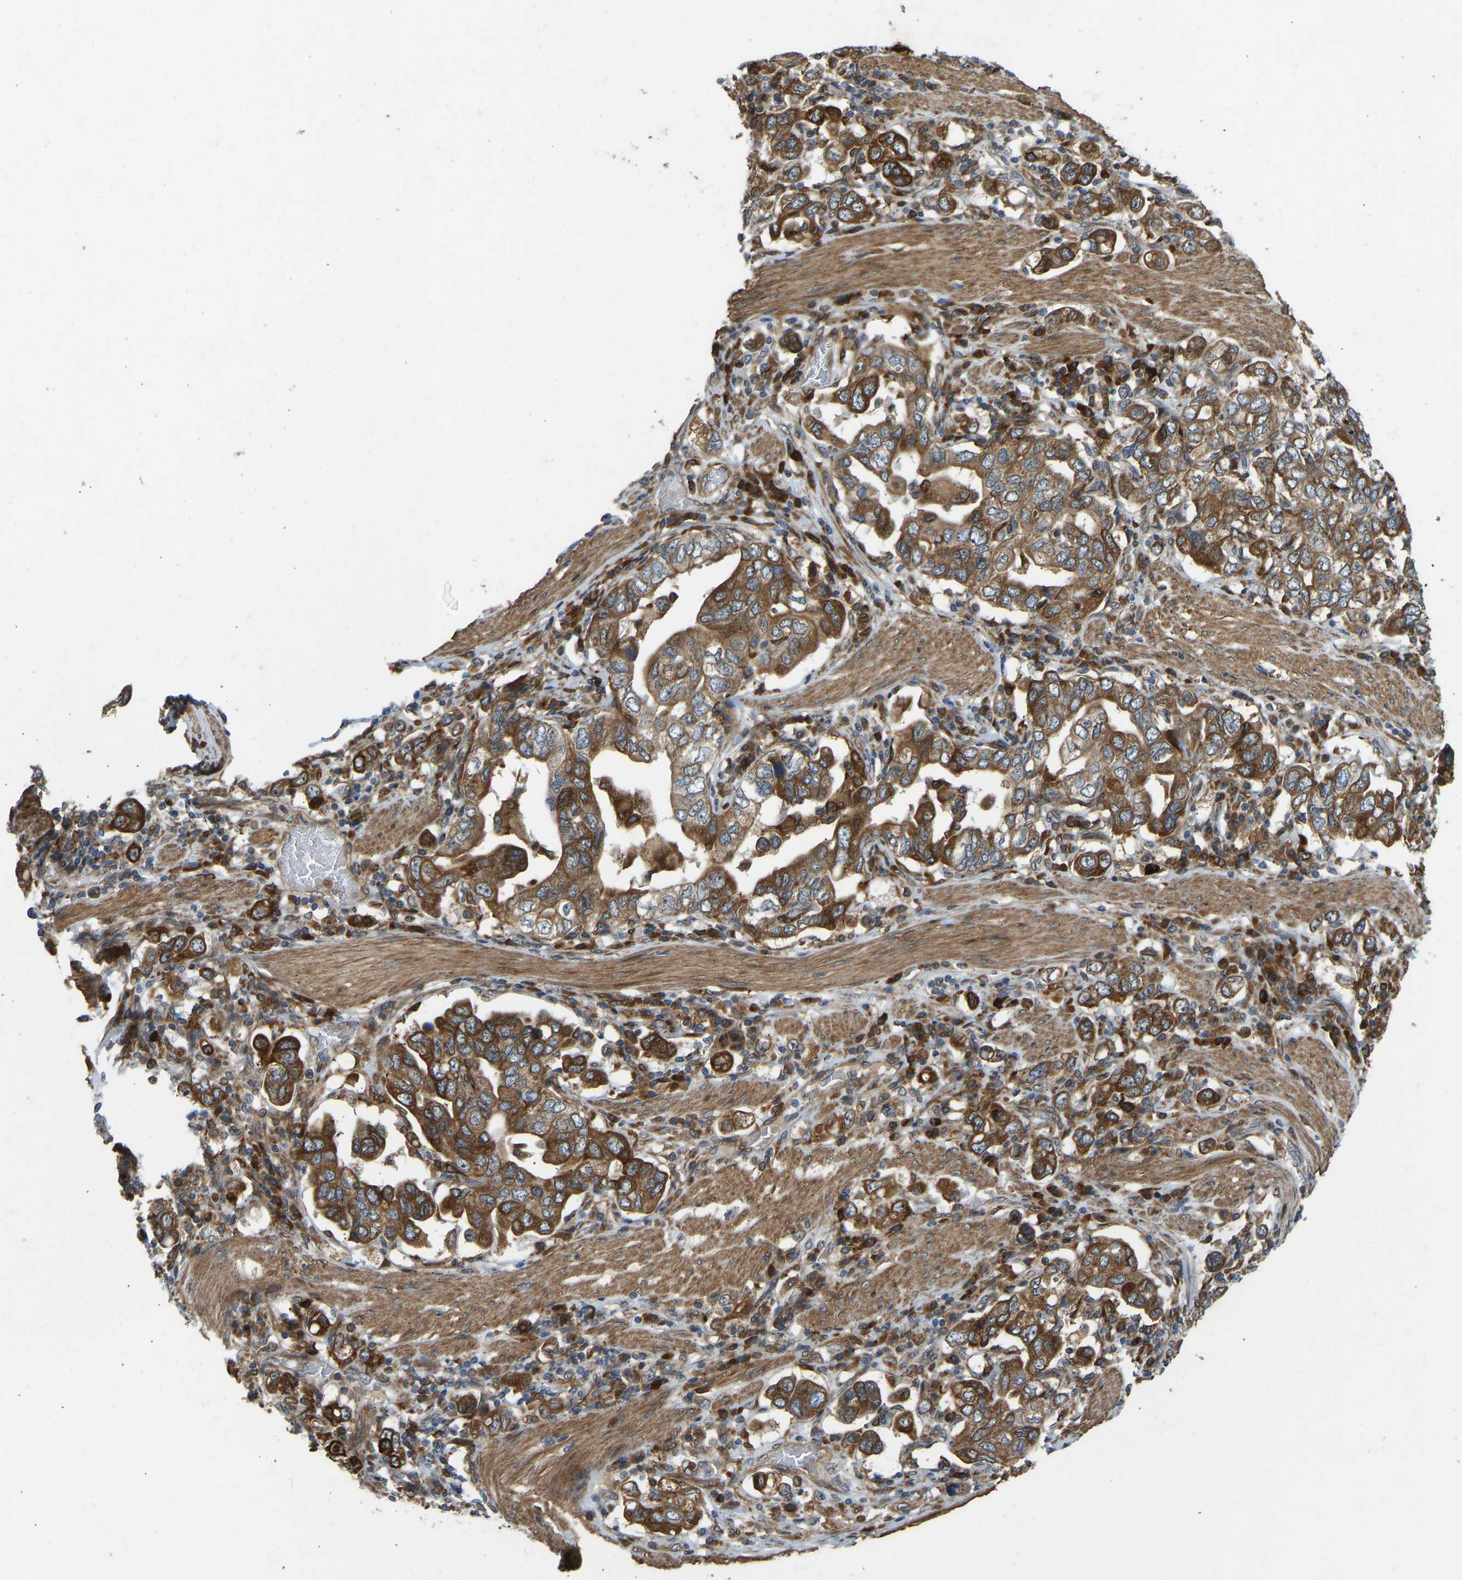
{"staining": {"intensity": "strong", "quantity": ">75%", "location": "cytoplasmic/membranous"}, "tissue": "stomach cancer", "cell_type": "Tumor cells", "image_type": "cancer", "snomed": [{"axis": "morphology", "description": "Adenocarcinoma, NOS"}, {"axis": "topography", "description": "Stomach, upper"}], "caption": "Immunohistochemistry histopathology image of human stomach cancer stained for a protein (brown), which reveals high levels of strong cytoplasmic/membranous positivity in about >75% of tumor cells.", "gene": "OS9", "patient": {"sex": "male", "age": 62}}